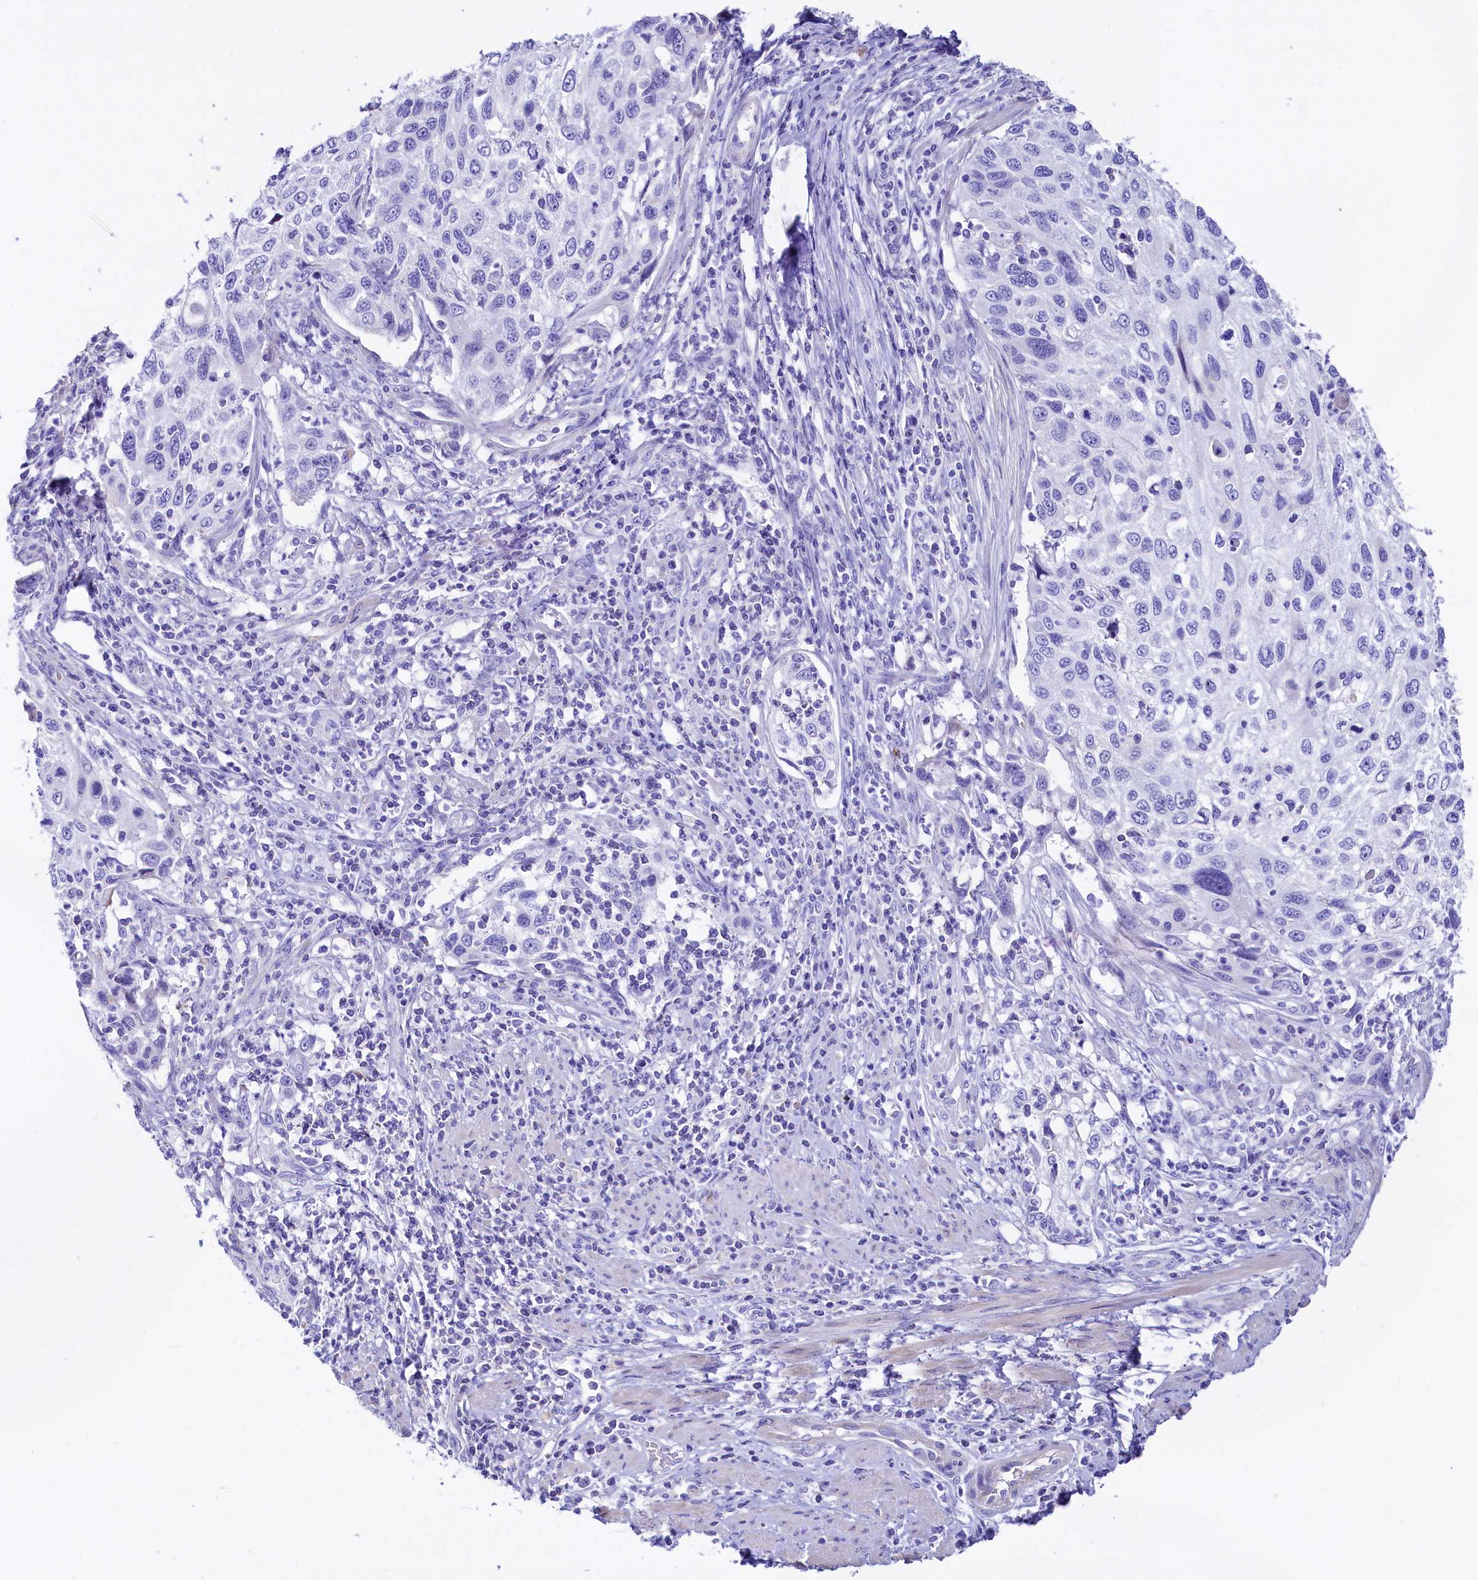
{"staining": {"intensity": "negative", "quantity": "none", "location": "none"}, "tissue": "cervical cancer", "cell_type": "Tumor cells", "image_type": "cancer", "snomed": [{"axis": "morphology", "description": "Squamous cell carcinoma, NOS"}, {"axis": "topography", "description": "Cervix"}], "caption": "DAB immunohistochemical staining of cervical cancer demonstrates no significant positivity in tumor cells.", "gene": "RBP3", "patient": {"sex": "female", "age": 70}}